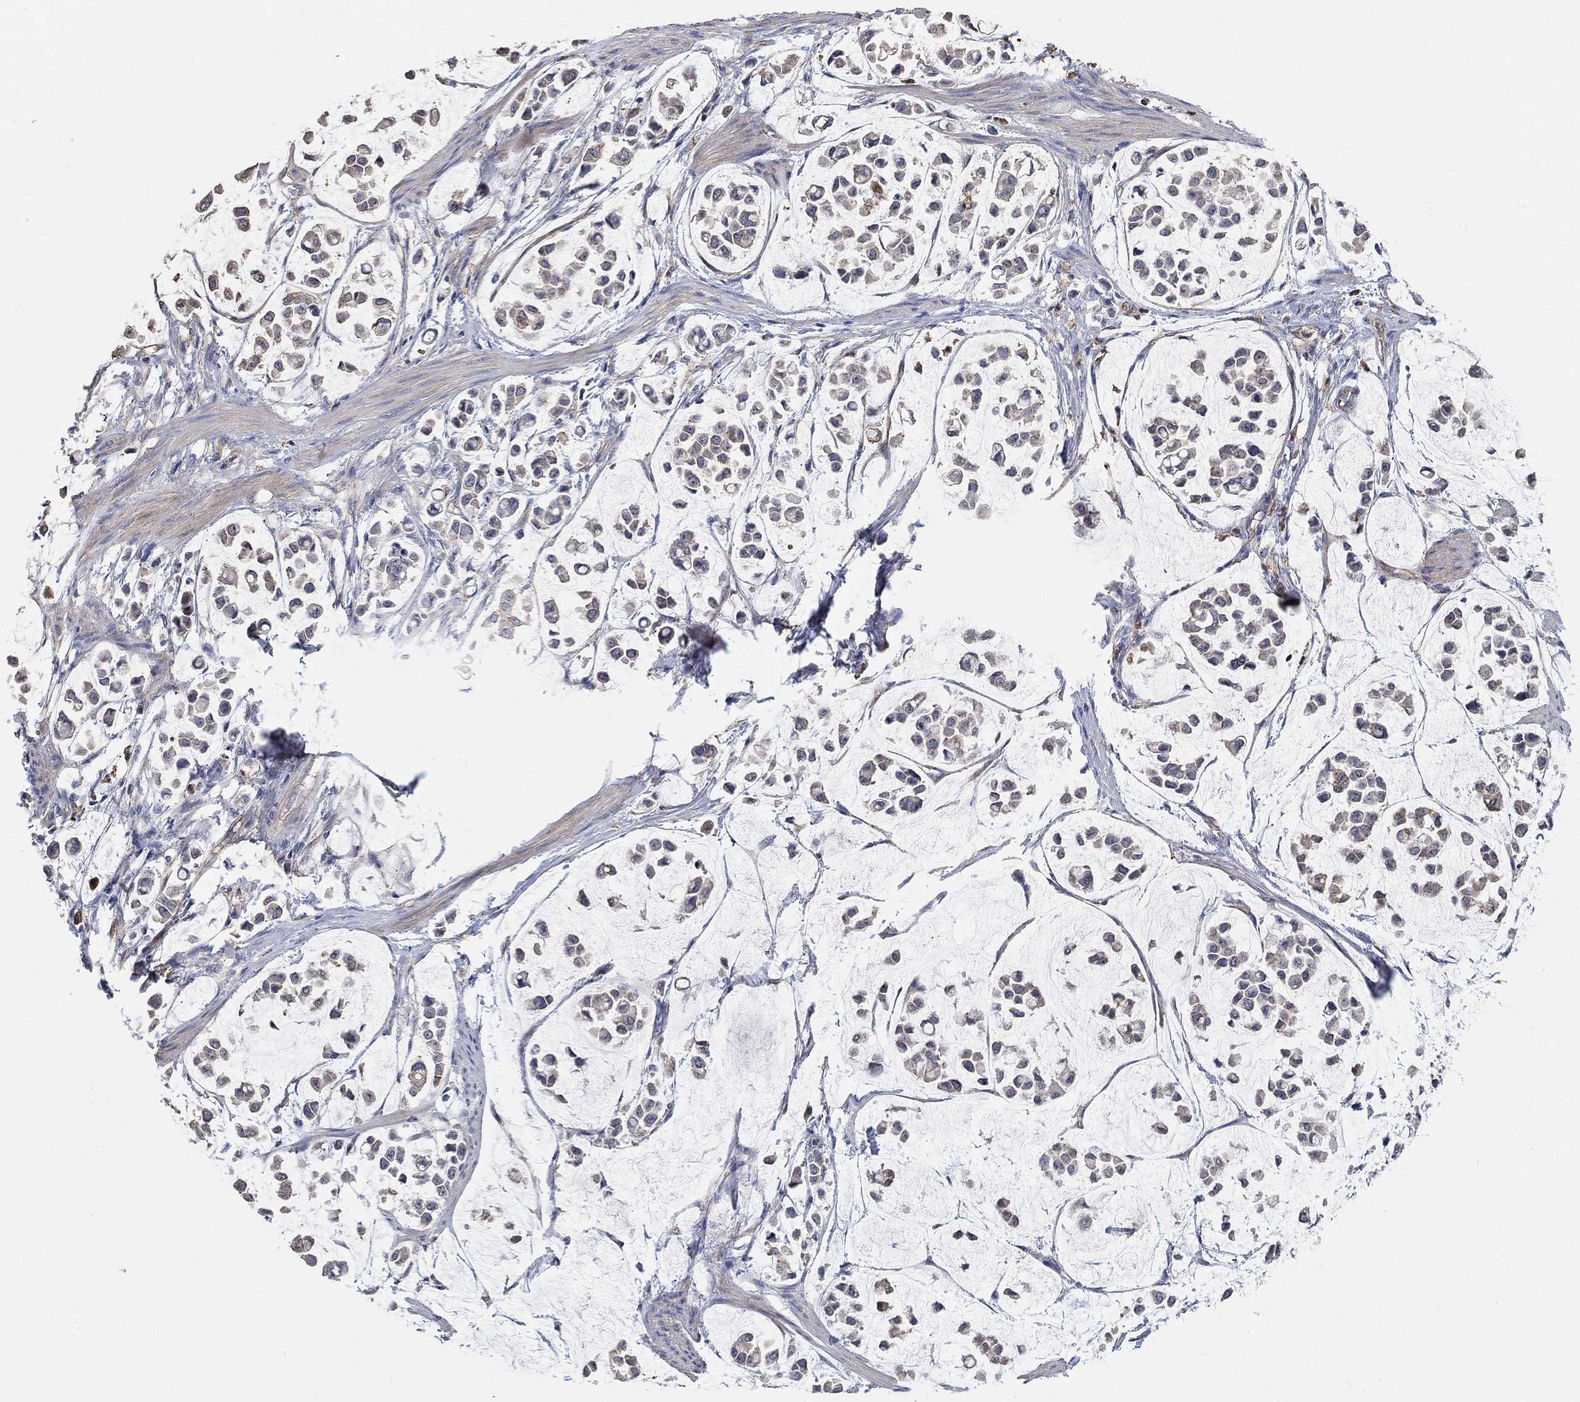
{"staining": {"intensity": "weak", "quantity": "<25%", "location": "cytoplasmic/membranous"}, "tissue": "stomach cancer", "cell_type": "Tumor cells", "image_type": "cancer", "snomed": [{"axis": "morphology", "description": "Adenocarcinoma, NOS"}, {"axis": "topography", "description": "Stomach"}], "caption": "DAB immunohistochemical staining of human stomach adenocarcinoma displays no significant staining in tumor cells.", "gene": "SYT16", "patient": {"sex": "male", "age": 82}}